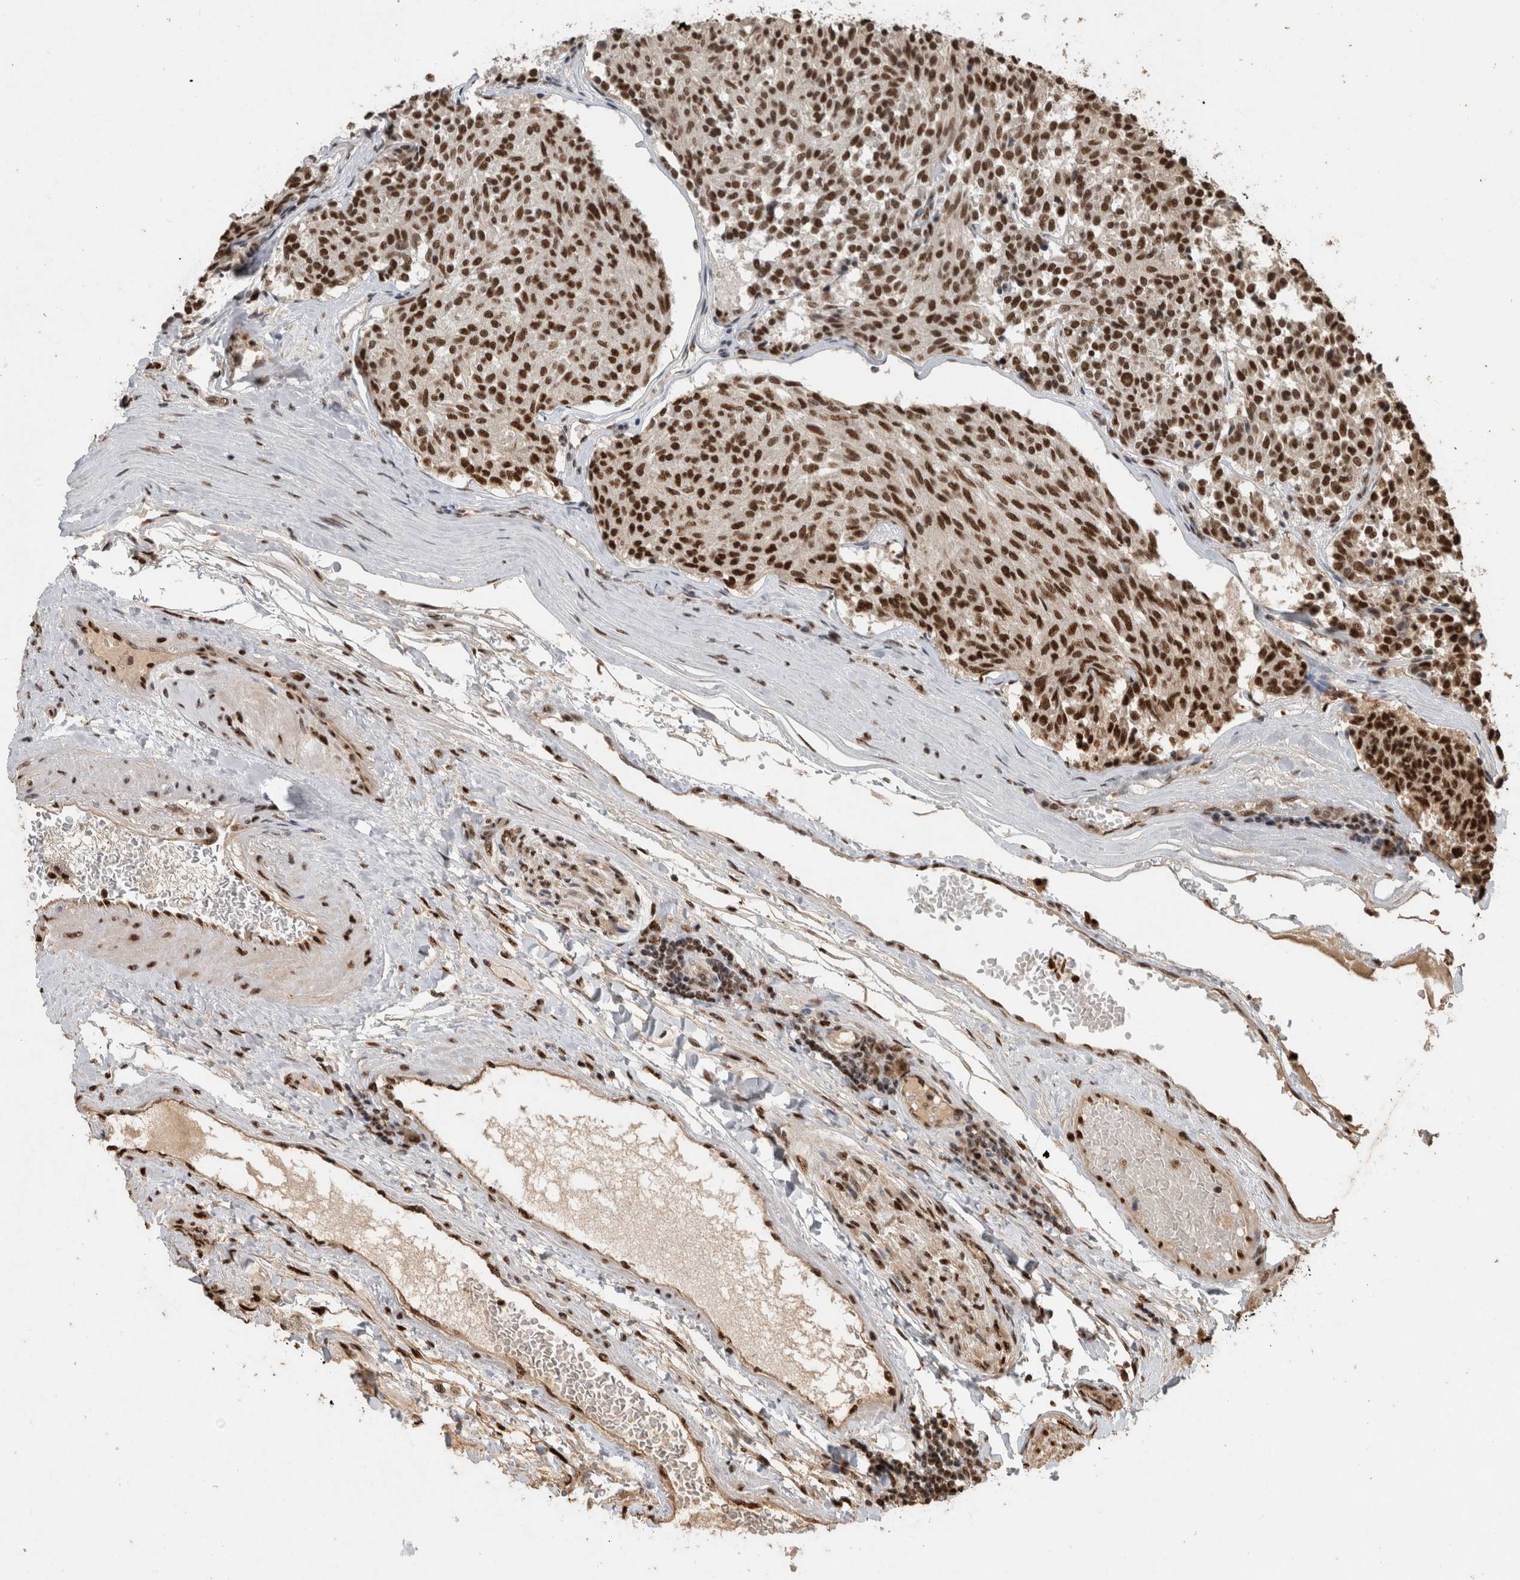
{"staining": {"intensity": "strong", "quantity": ">75%", "location": "nuclear"}, "tissue": "carcinoid", "cell_type": "Tumor cells", "image_type": "cancer", "snomed": [{"axis": "morphology", "description": "Carcinoid, malignant, NOS"}, {"axis": "topography", "description": "Pancreas"}], "caption": "Immunohistochemistry staining of carcinoid, which shows high levels of strong nuclear positivity in about >75% of tumor cells indicating strong nuclear protein expression. The staining was performed using DAB (brown) for protein detection and nuclei were counterstained in hematoxylin (blue).", "gene": "RAD50", "patient": {"sex": "female", "age": 54}}